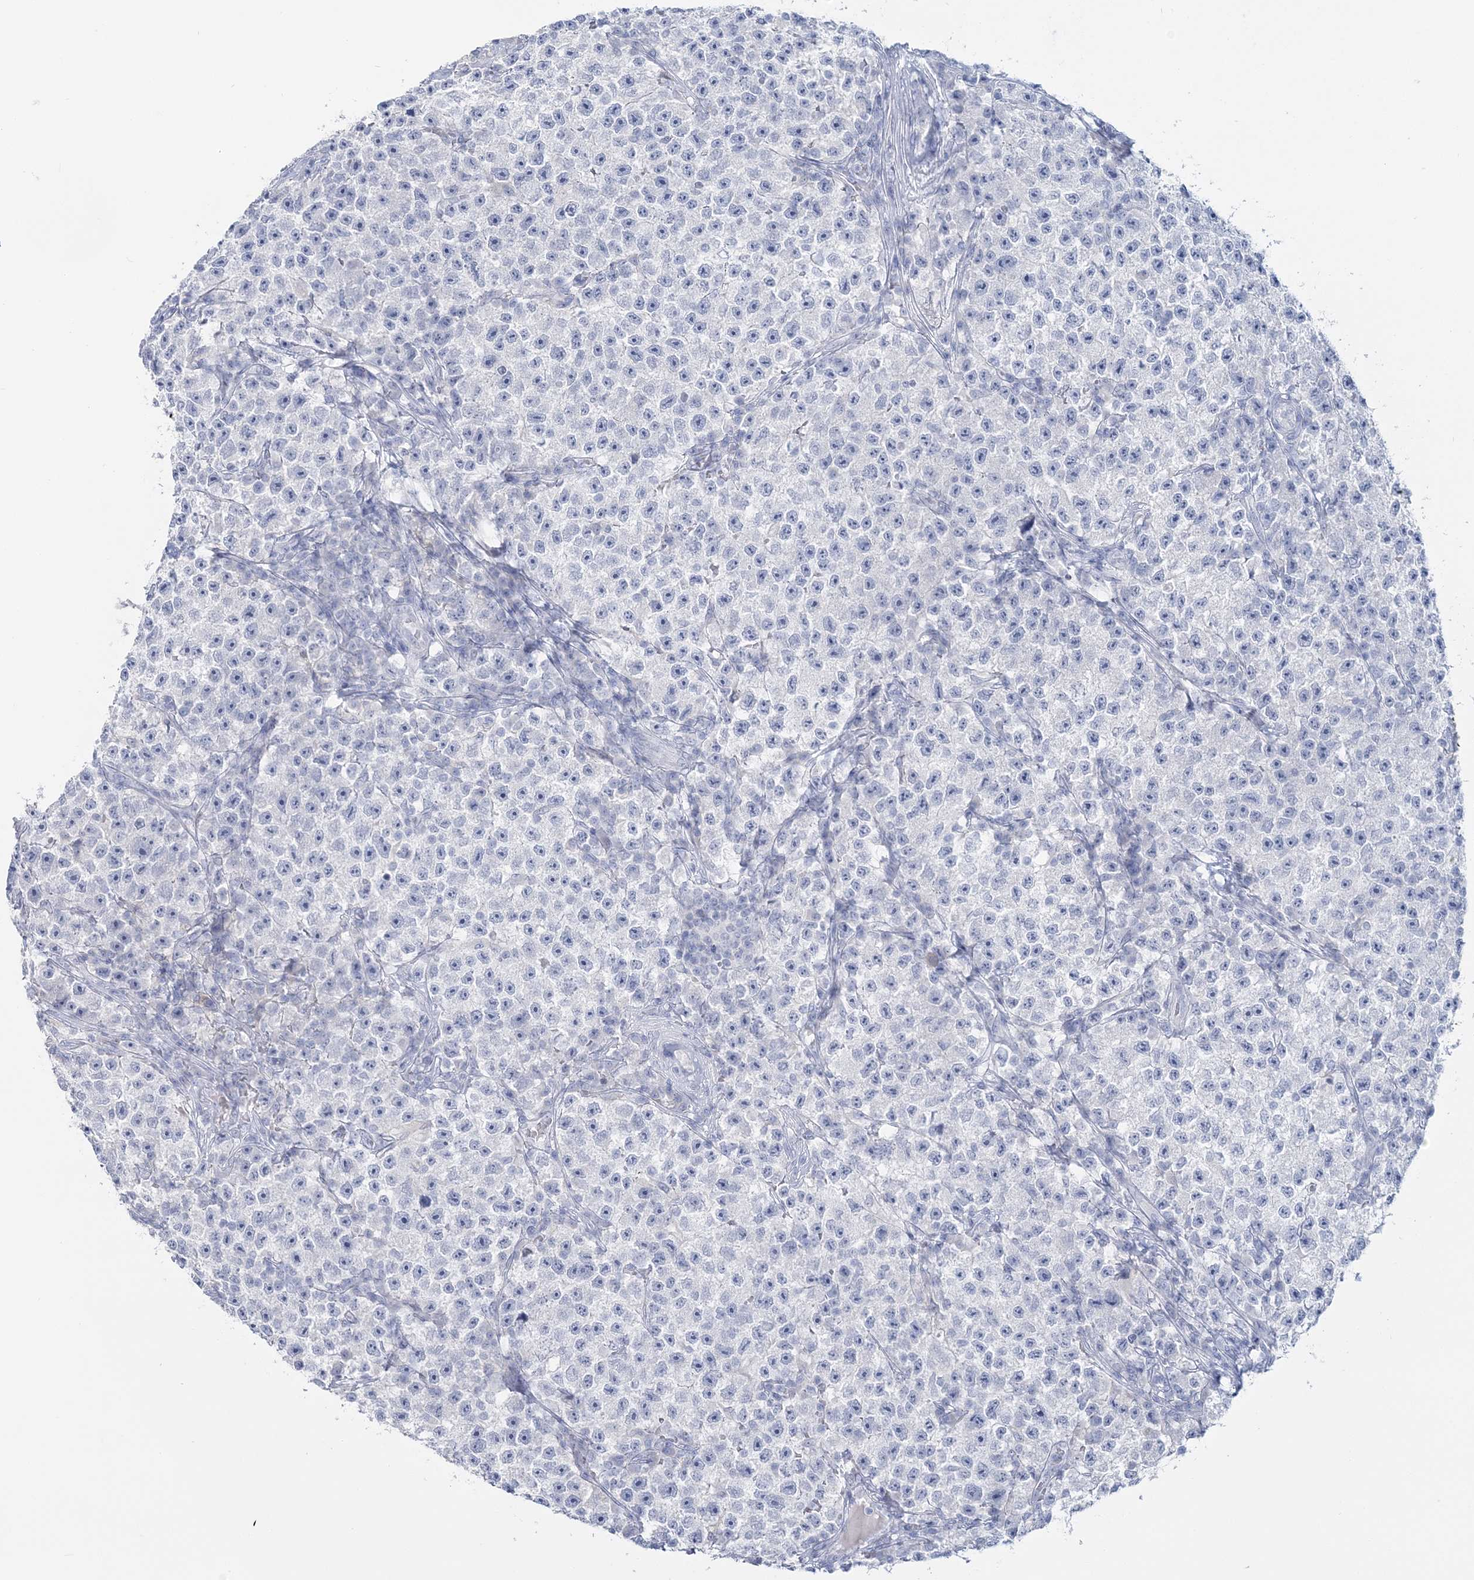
{"staining": {"intensity": "negative", "quantity": "none", "location": "none"}, "tissue": "testis cancer", "cell_type": "Tumor cells", "image_type": "cancer", "snomed": [{"axis": "morphology", "description": "Seminoma, NOS"}, {"axis": "topography", "description": "Testis"}], "caption": "Immunohistochemistry histopathology image of human testis seminoma stained for a protein (brown), which reveals no expression in tumor cells.", "gene": "CYP3A4", "patient": {"sex": "male", "age": 22}}